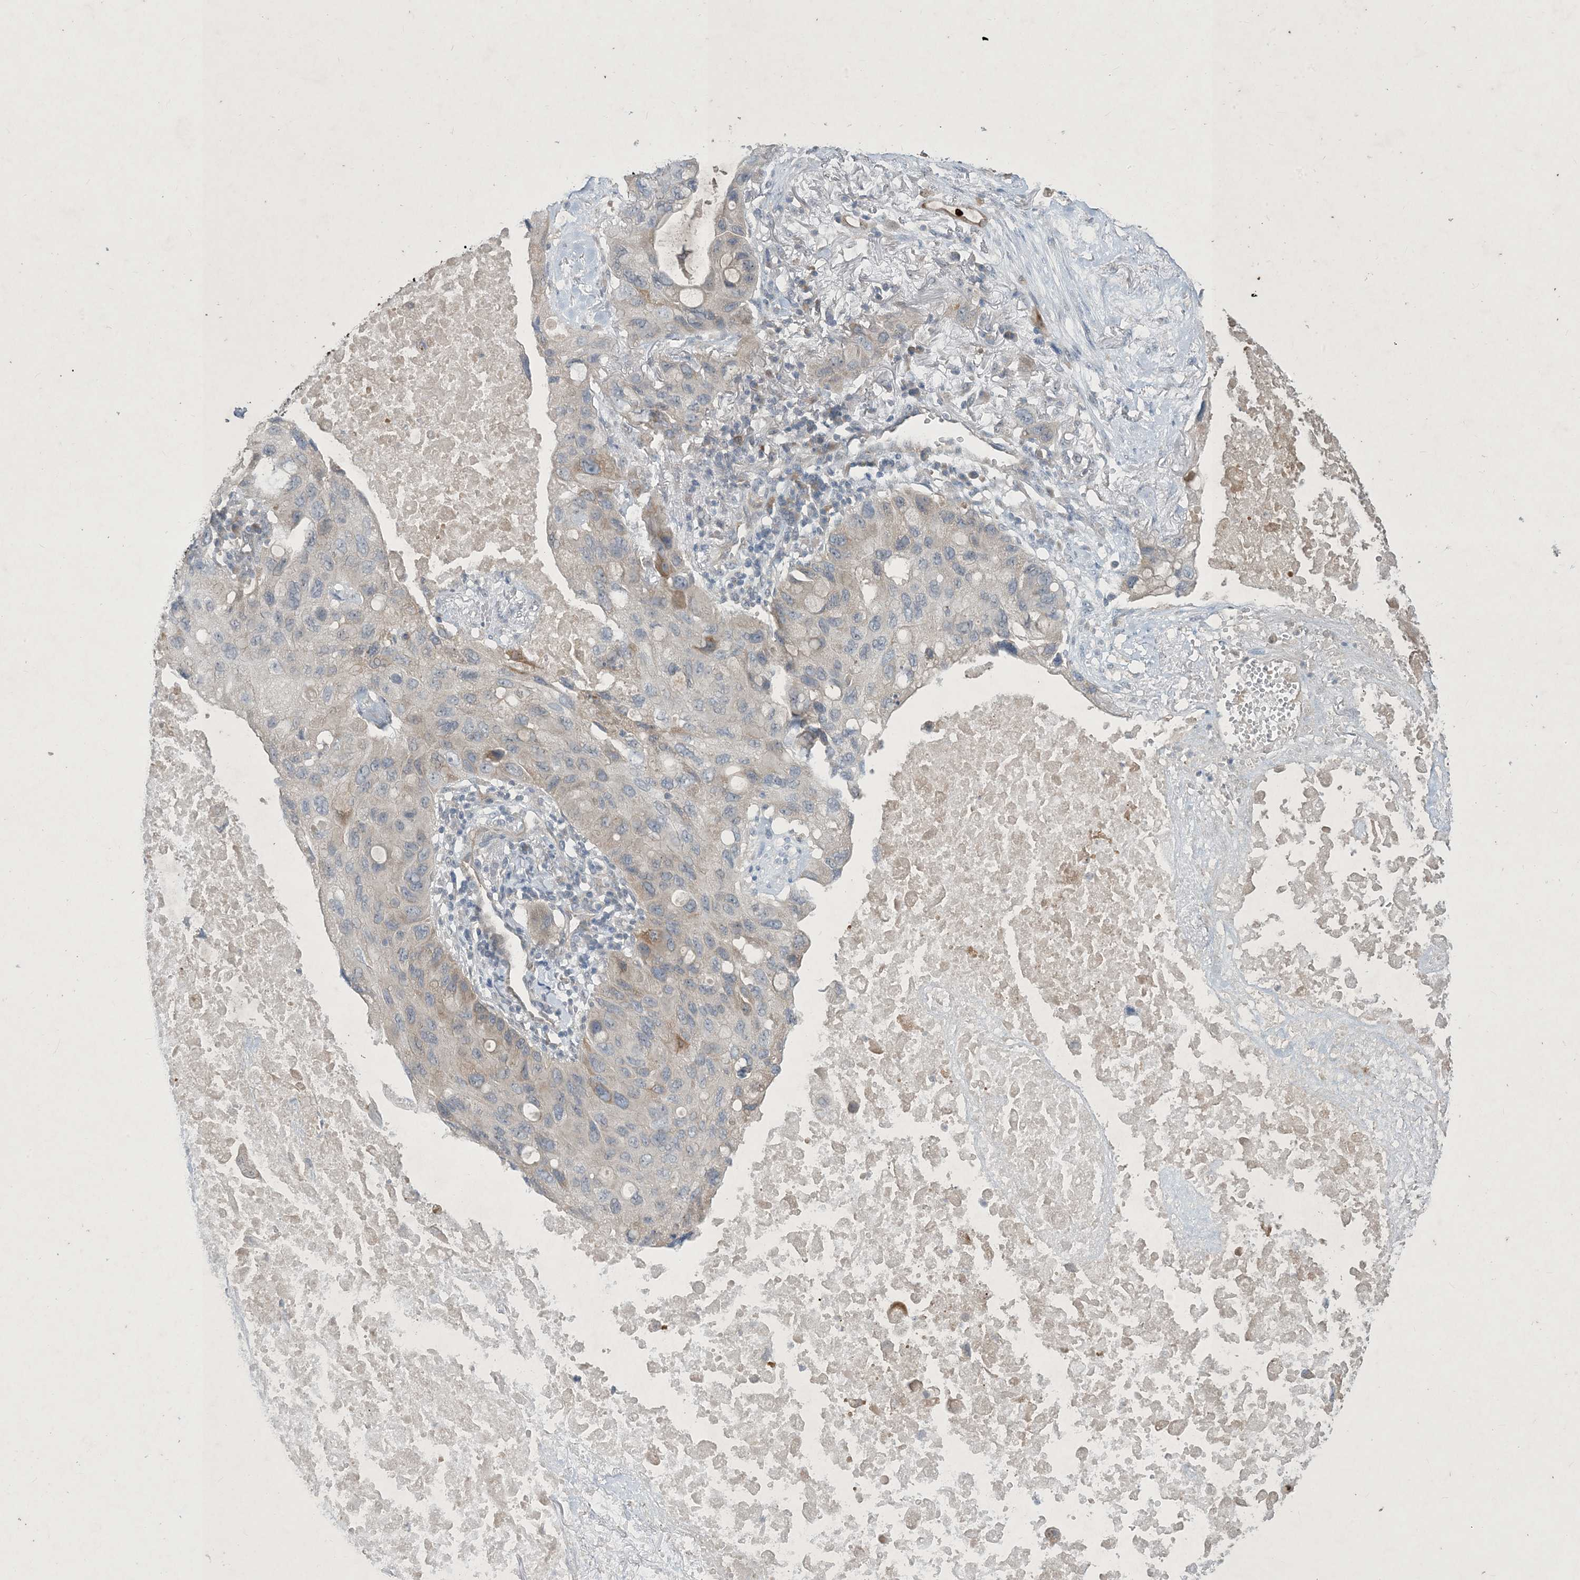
{"staining": {"intensity": "moderate", "quantity": "<25%", "location": "cytoplasmic/membranous"}, "tissue": "lung cancer", "cell_type": "Tumor cells", "image_type": "cancer", "snomed": [{"axis": "morphology", "description": "Squamous cell carcinoma, NOS"}, {"axis": "topography", "description": "Lung"}], "caption": "Immunohistochemistry of human lung squamous cell carcinoma demonstrates low levels of moderate cytoplasmic/membranous staining in approximately <25% of tumor cells.", "gene": "CDS1", "patient": {"sex": "female", "age": 73}}